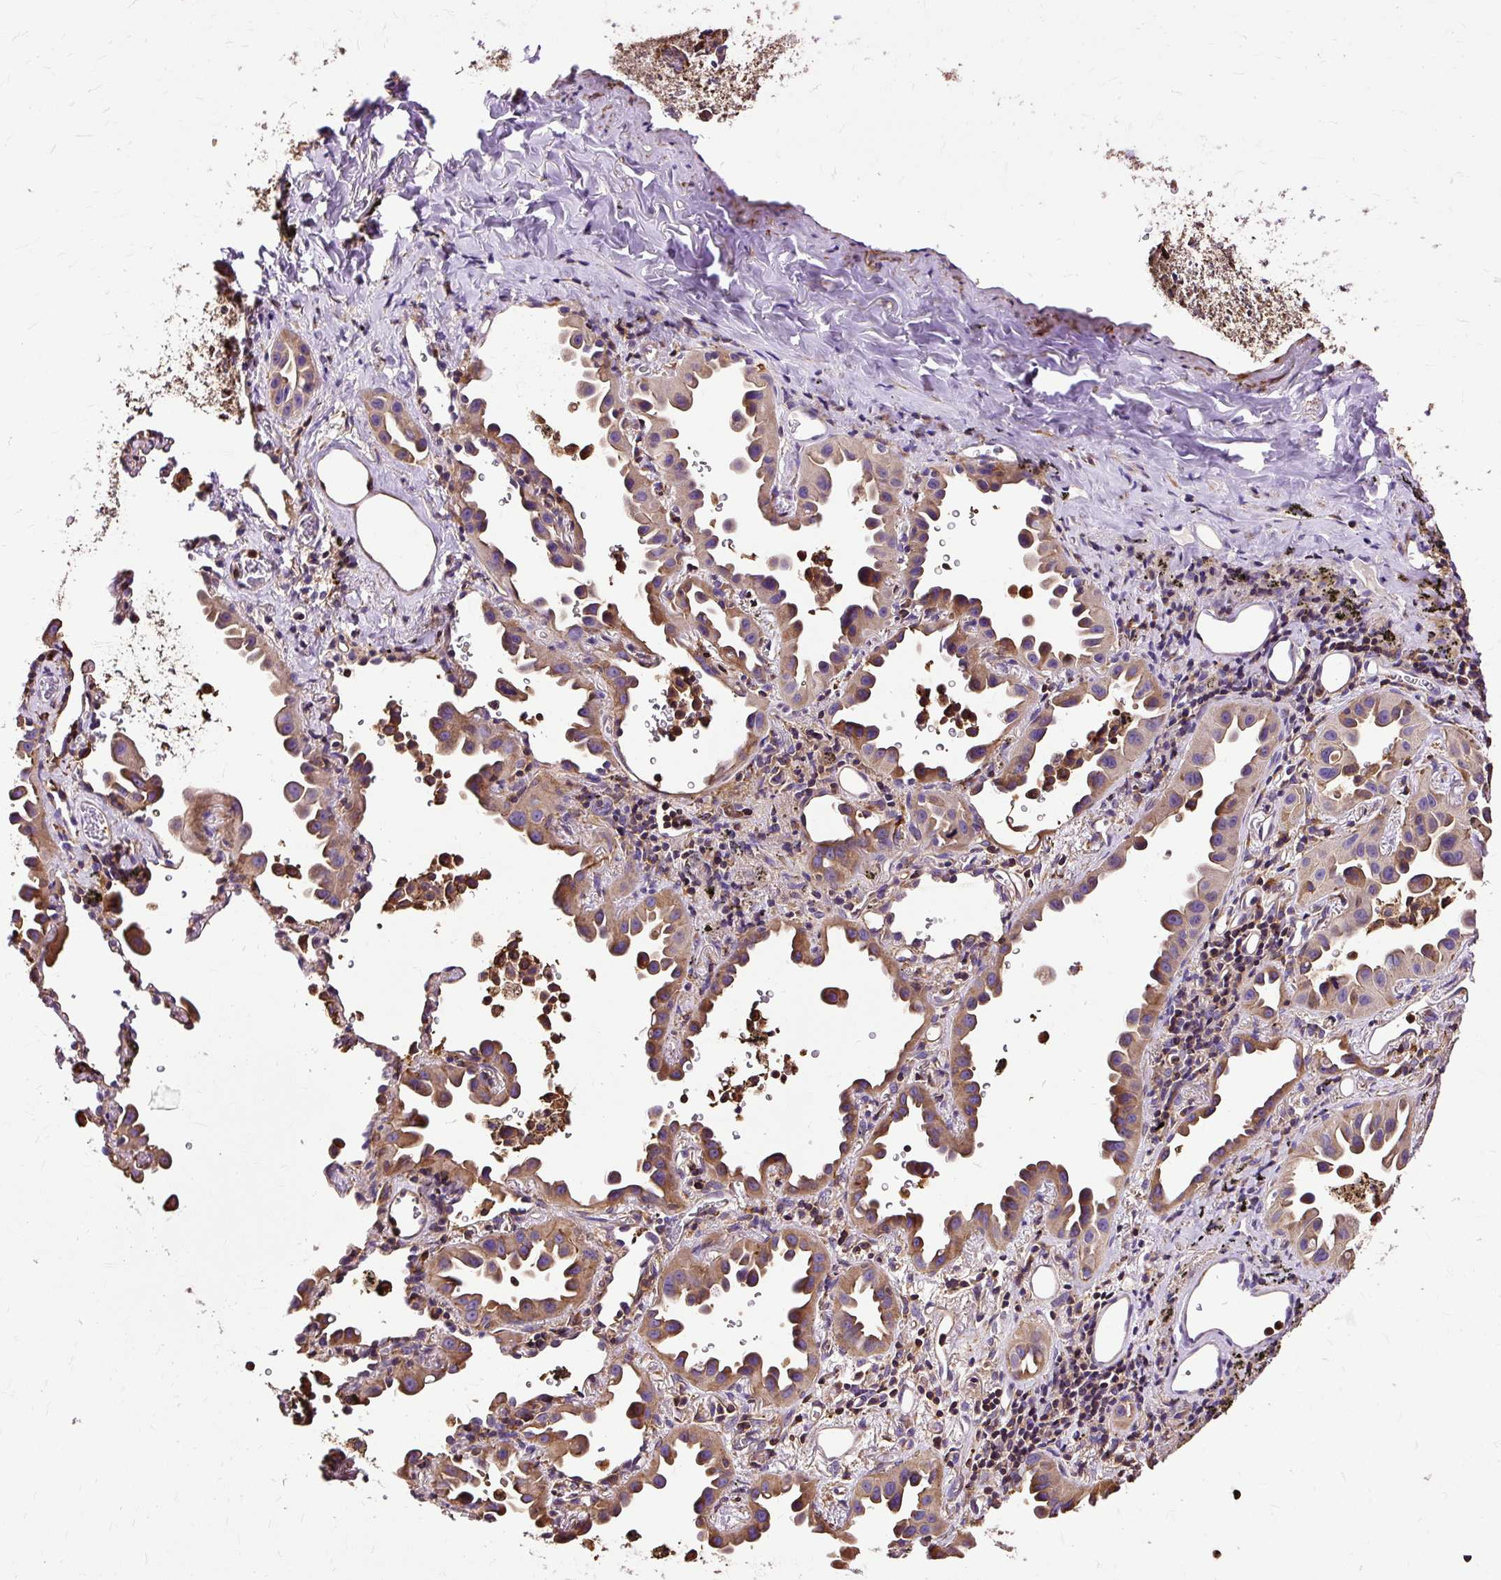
{"staining": {"intensity": "moderate", "quantity": ">75%", "location": "cytoplasmic/membranous"}, "tissue": "lung cancer", "cell_type": "Tumor cells", "image_type": "cancer", "snomed": [{"axis": "morphology", "description": "Adenocarcinoma, NOS"}, {"axis": "topography", "description": "Lung"}], "caption": "Moderate cytoplasmic/membranous protein staining is identified in approximately >75% of tumor cells in adenocarcinoma (lung).", "gene": "KLHL11", "patient": {"sex": "male", "age": 68}}